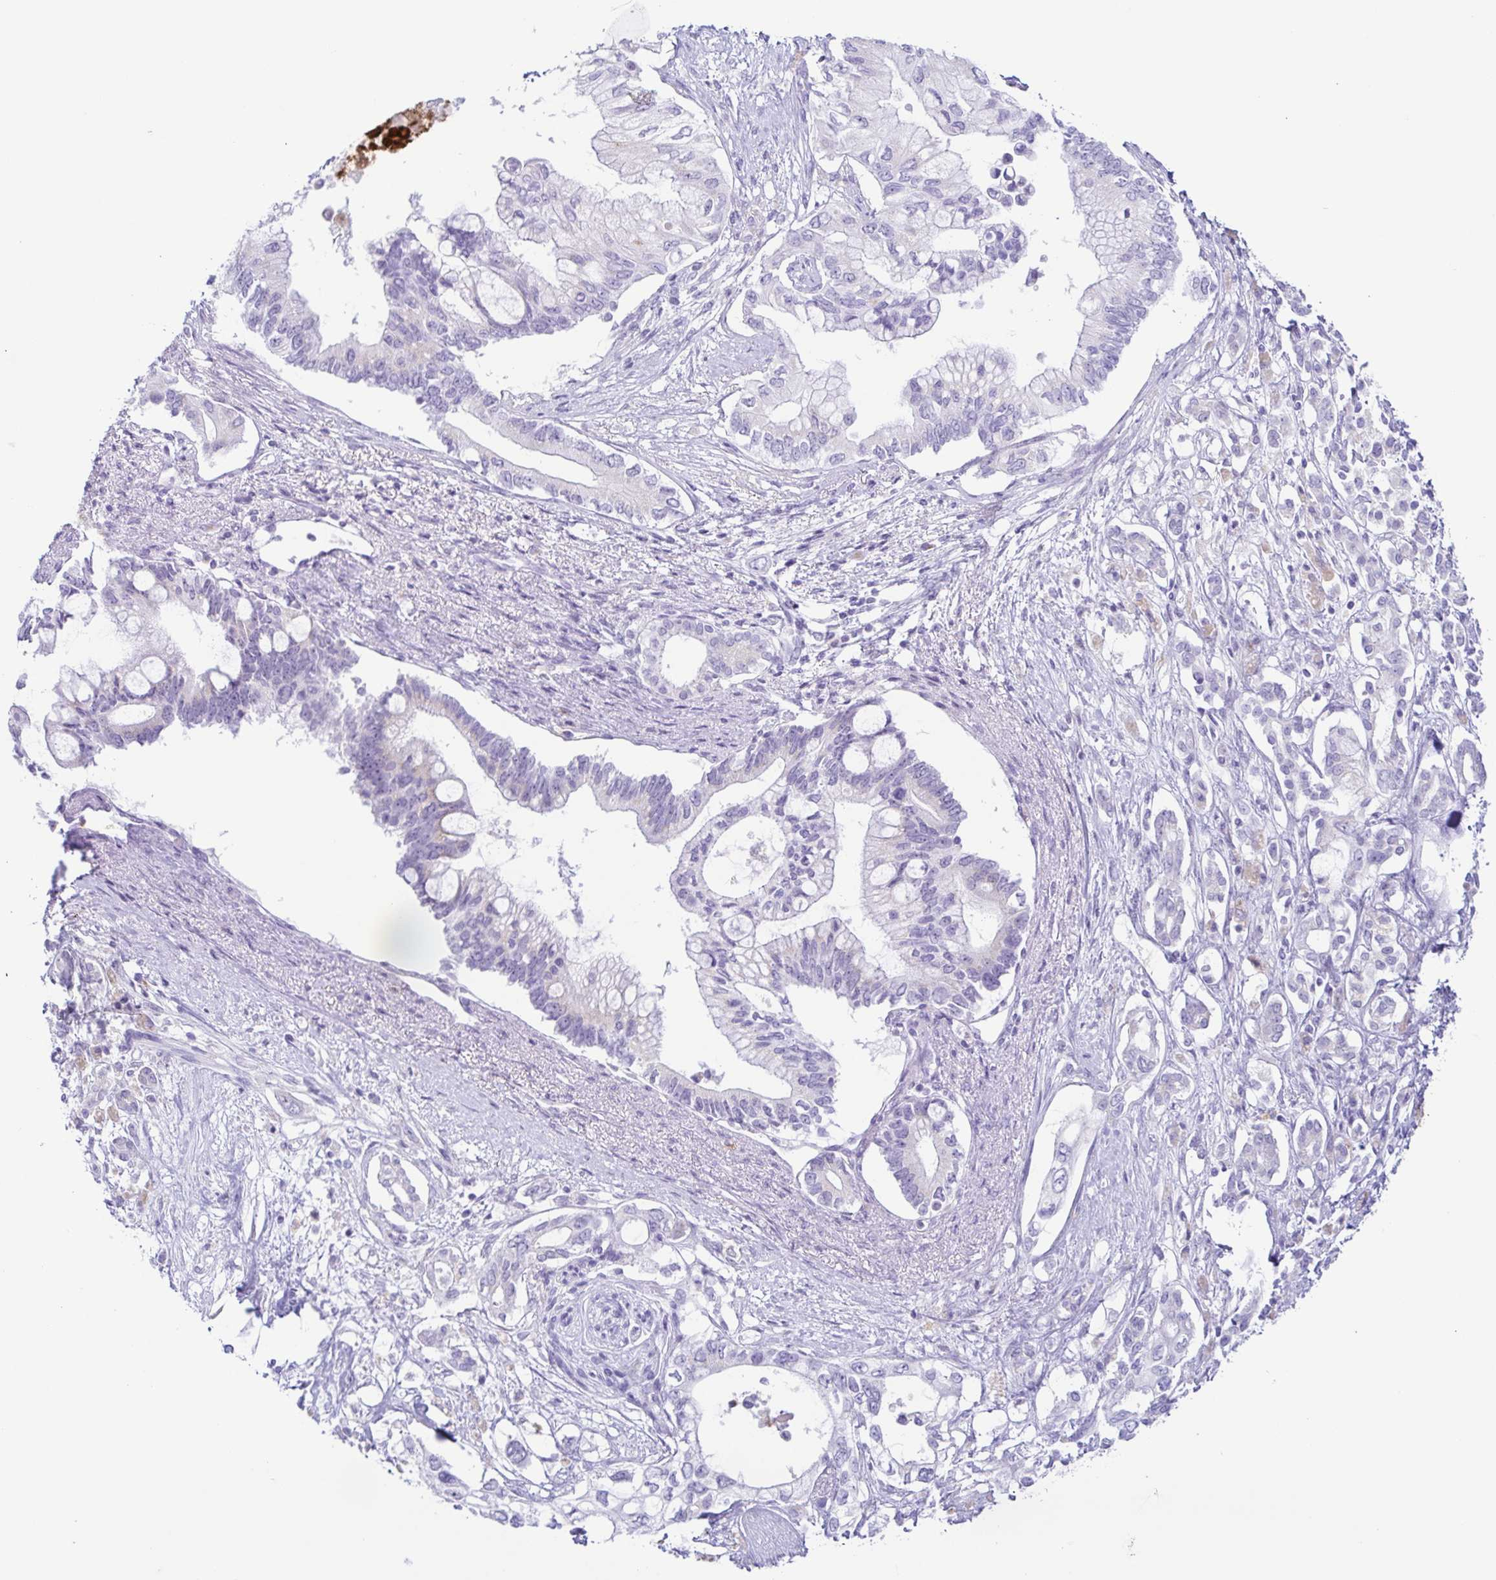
{"staining": {"intensity": "negative", "quantity": "none", "location": "none"}, "tissue": "pancreatic cancer", "cell_type": "Tumor cells", "image_type": "cancer", "snomed": [{"axis": "morphology", "description": "Adenocarcinoma, NOS"}, {"axis": "topography", "description": "Pancreas"}], "caption": "Tumor cells are negative for protein expression in human pancreatic adenocarcinoma.", "gene": "AZU1", "patient": {"sex": "female", "age": 63}}